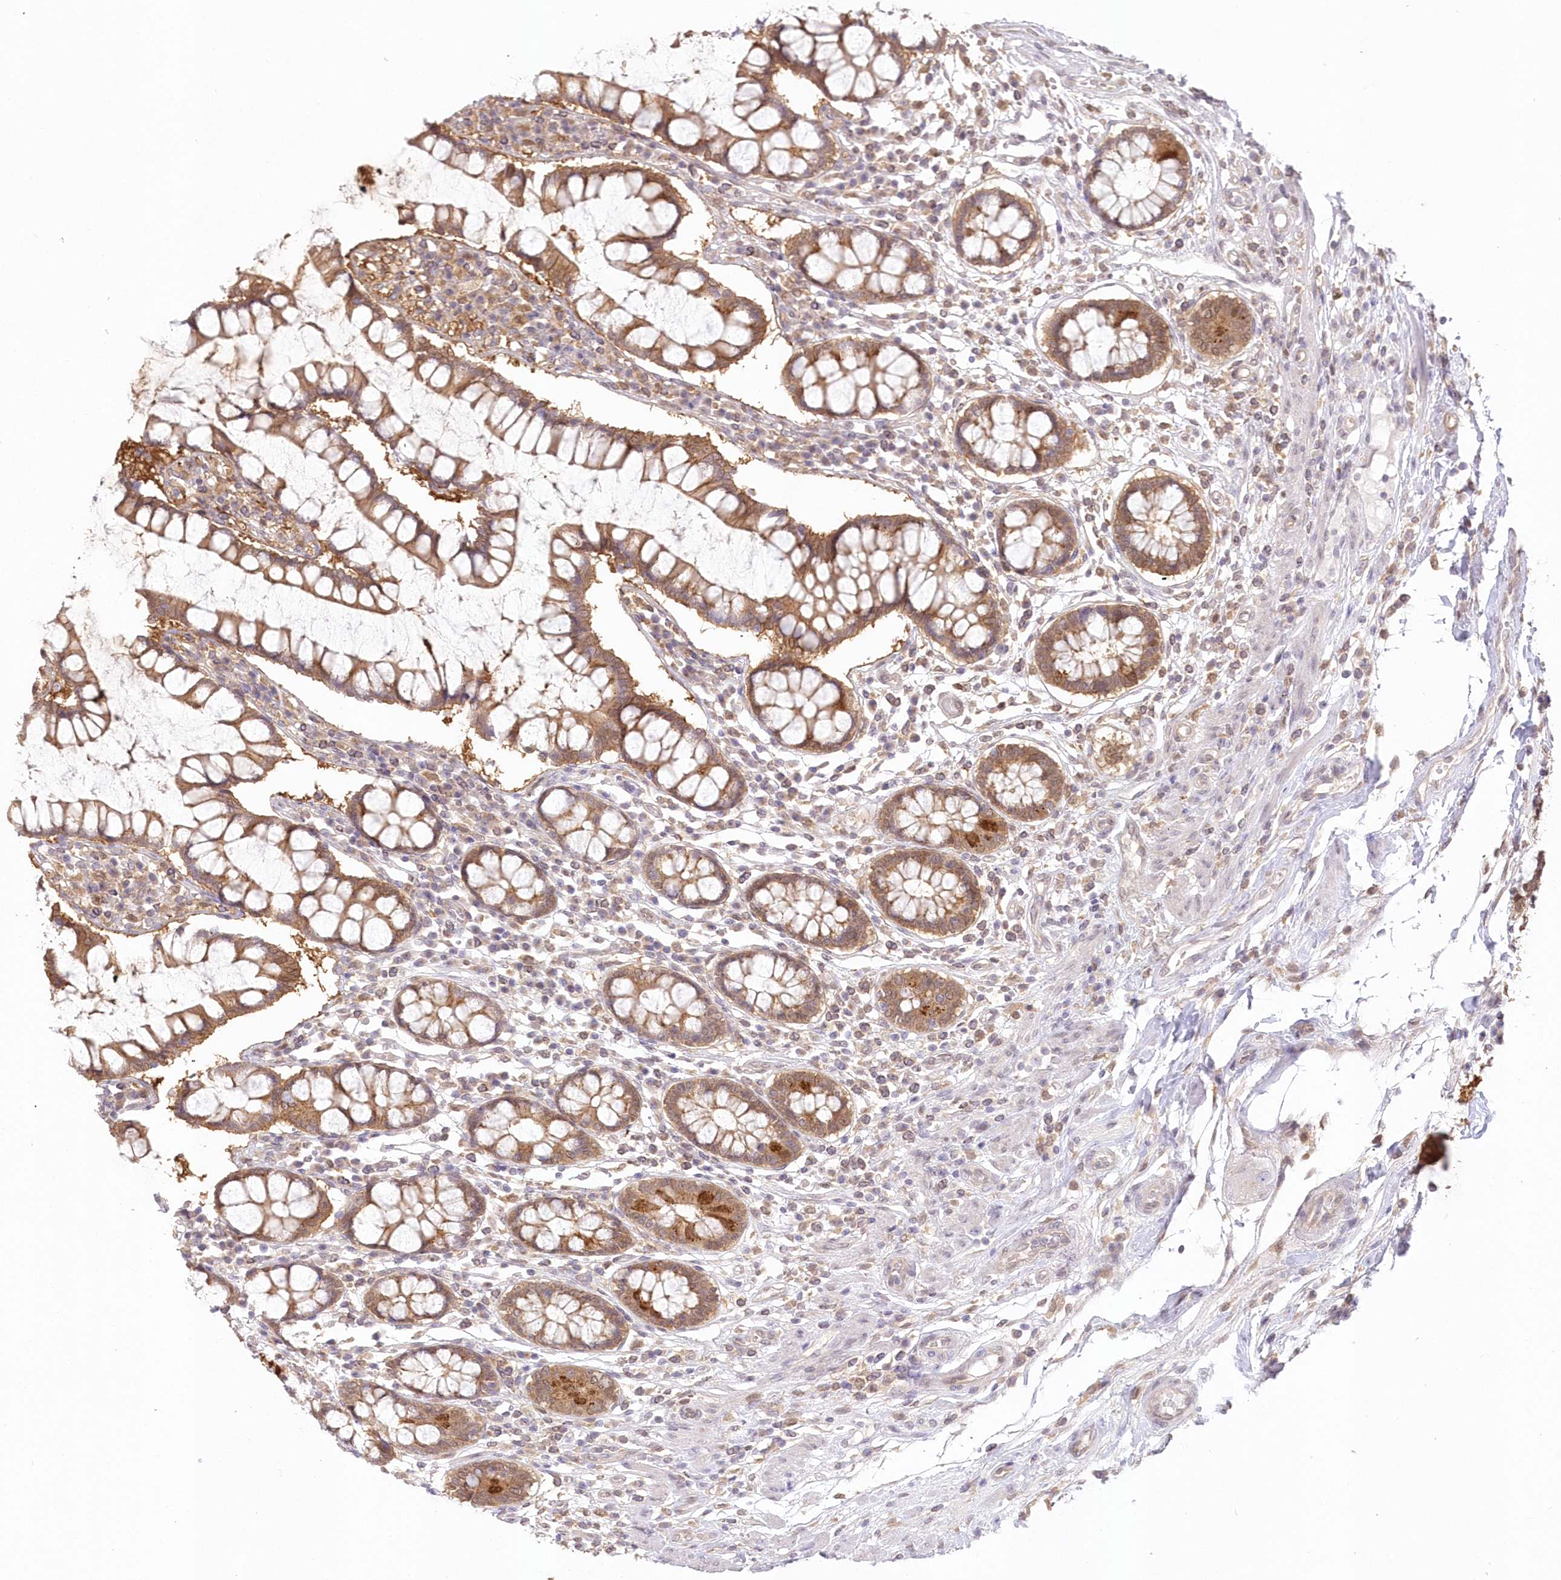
{"staining": {"intensity": "weak", "quantity": "25%-75%", "location": "cytoplasmic/membranous"}, "tissue": "colon", "cell_type": "Endothelial cells", "image_type": "normal", "snomed": [{"axis": "morphology", "description": "Normal tissue, NOS"}, {"axis": "topography", "description": "Colon"}], "caption": "Human colon stained for a protein (brown) exhibits weak cytoplasmic/membranous positive positivity in about 25%-75% of endothelial cells.", "gene": "RNPEP", "patient": {"sex": "female", "age": 79}}